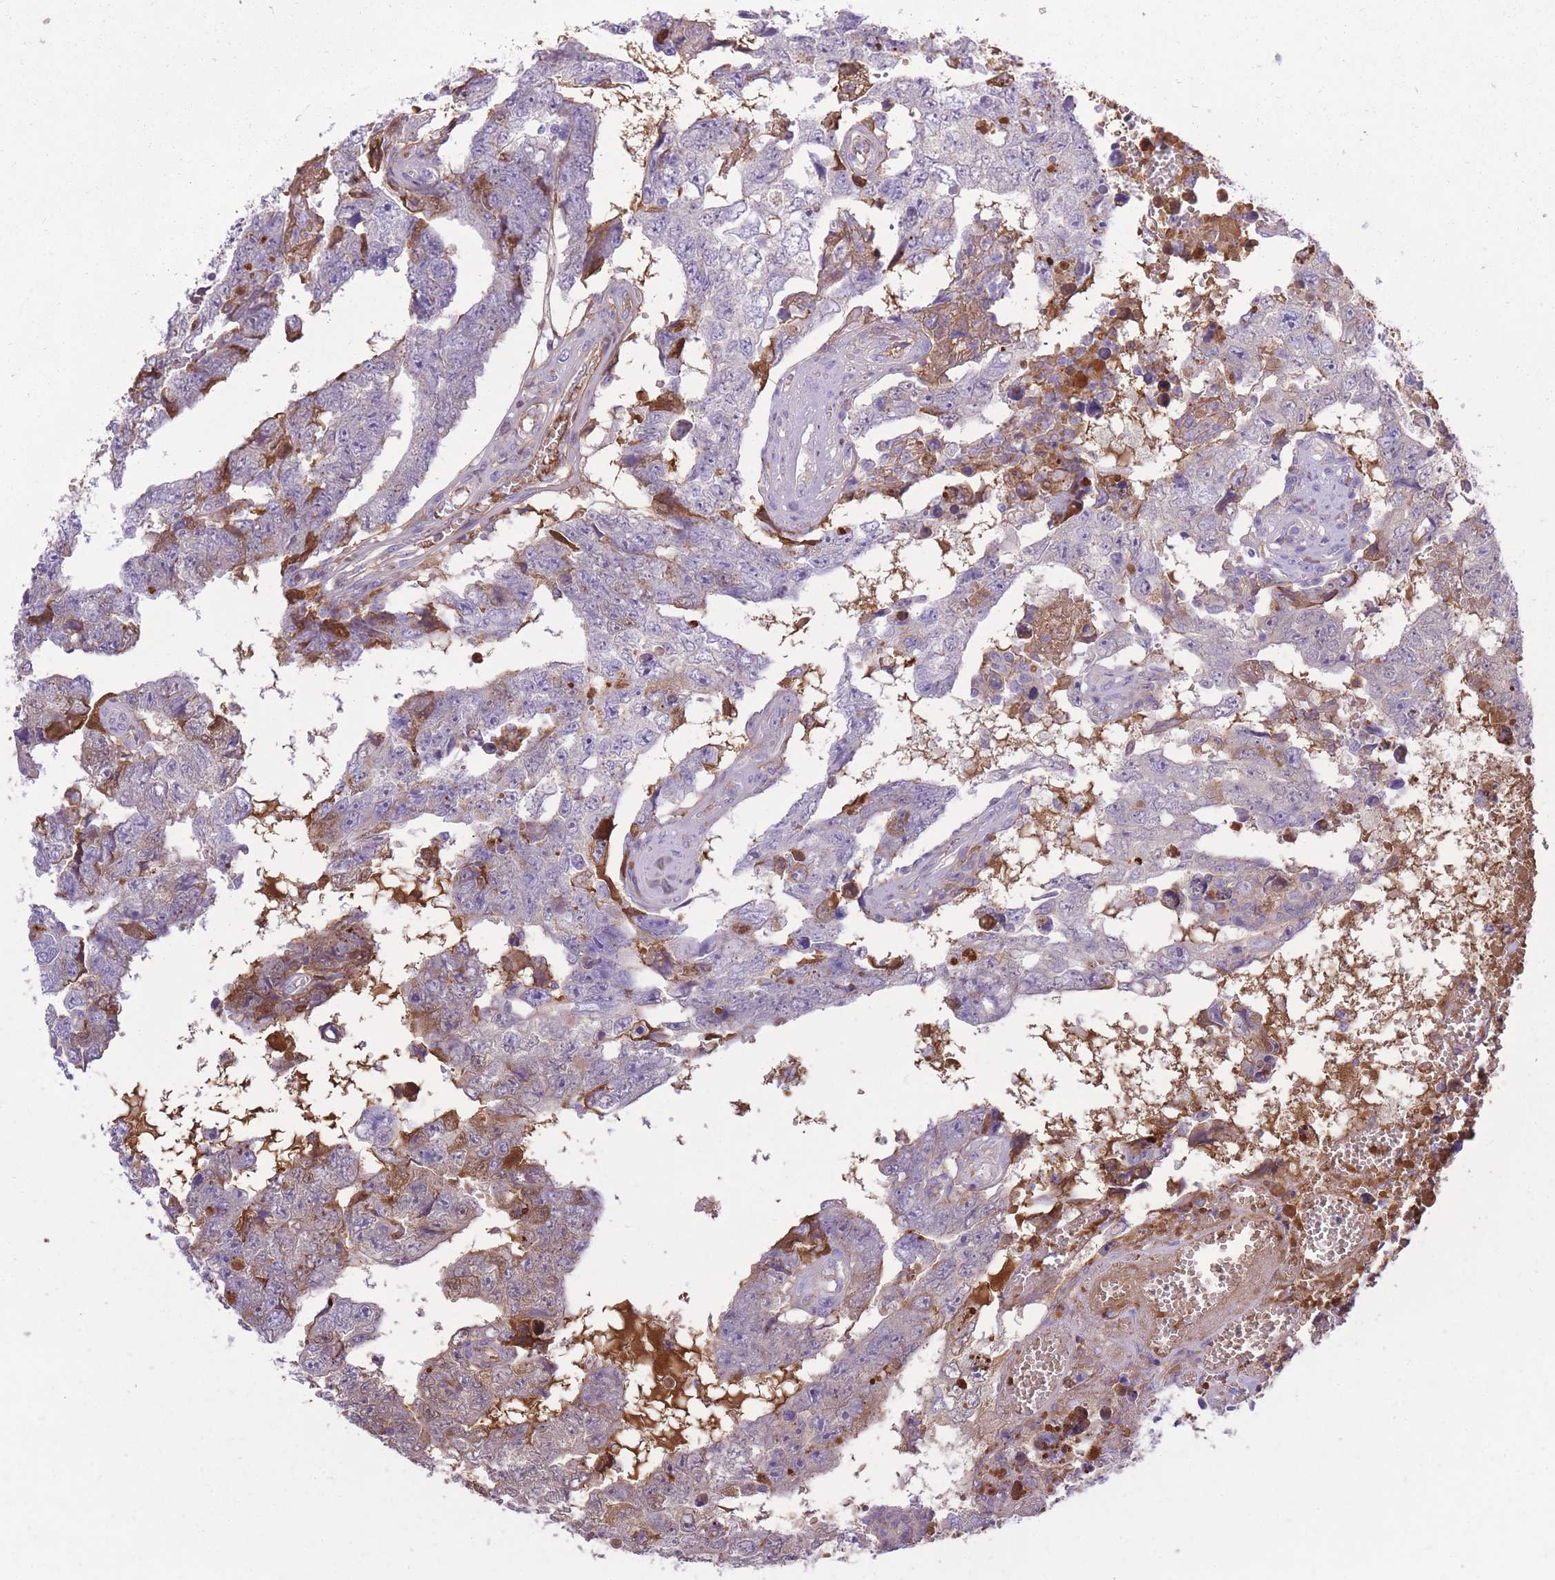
{"staining": {"intensity": "moderate", "quantity": "<25%", "location": "cytoplasmic/membranous"}, "tissue": "testis cancer", "cell_type": "Tumor cells", "image_type": "cancer", "snomed": [{"axis": "morphology", "description": "Carcinoma, Embryonal, NOS"}, {"axis": "topography", "description": "Testis"}], "caption": "Testis embryonal carcinoma stained for a protein (brown) exhibits moderate cytoplasmic/membranous positive positivity in about <25% of tumor cells.", "gene": "IGKV1D-42", "patient": {"sex": "male", "age": 25}}